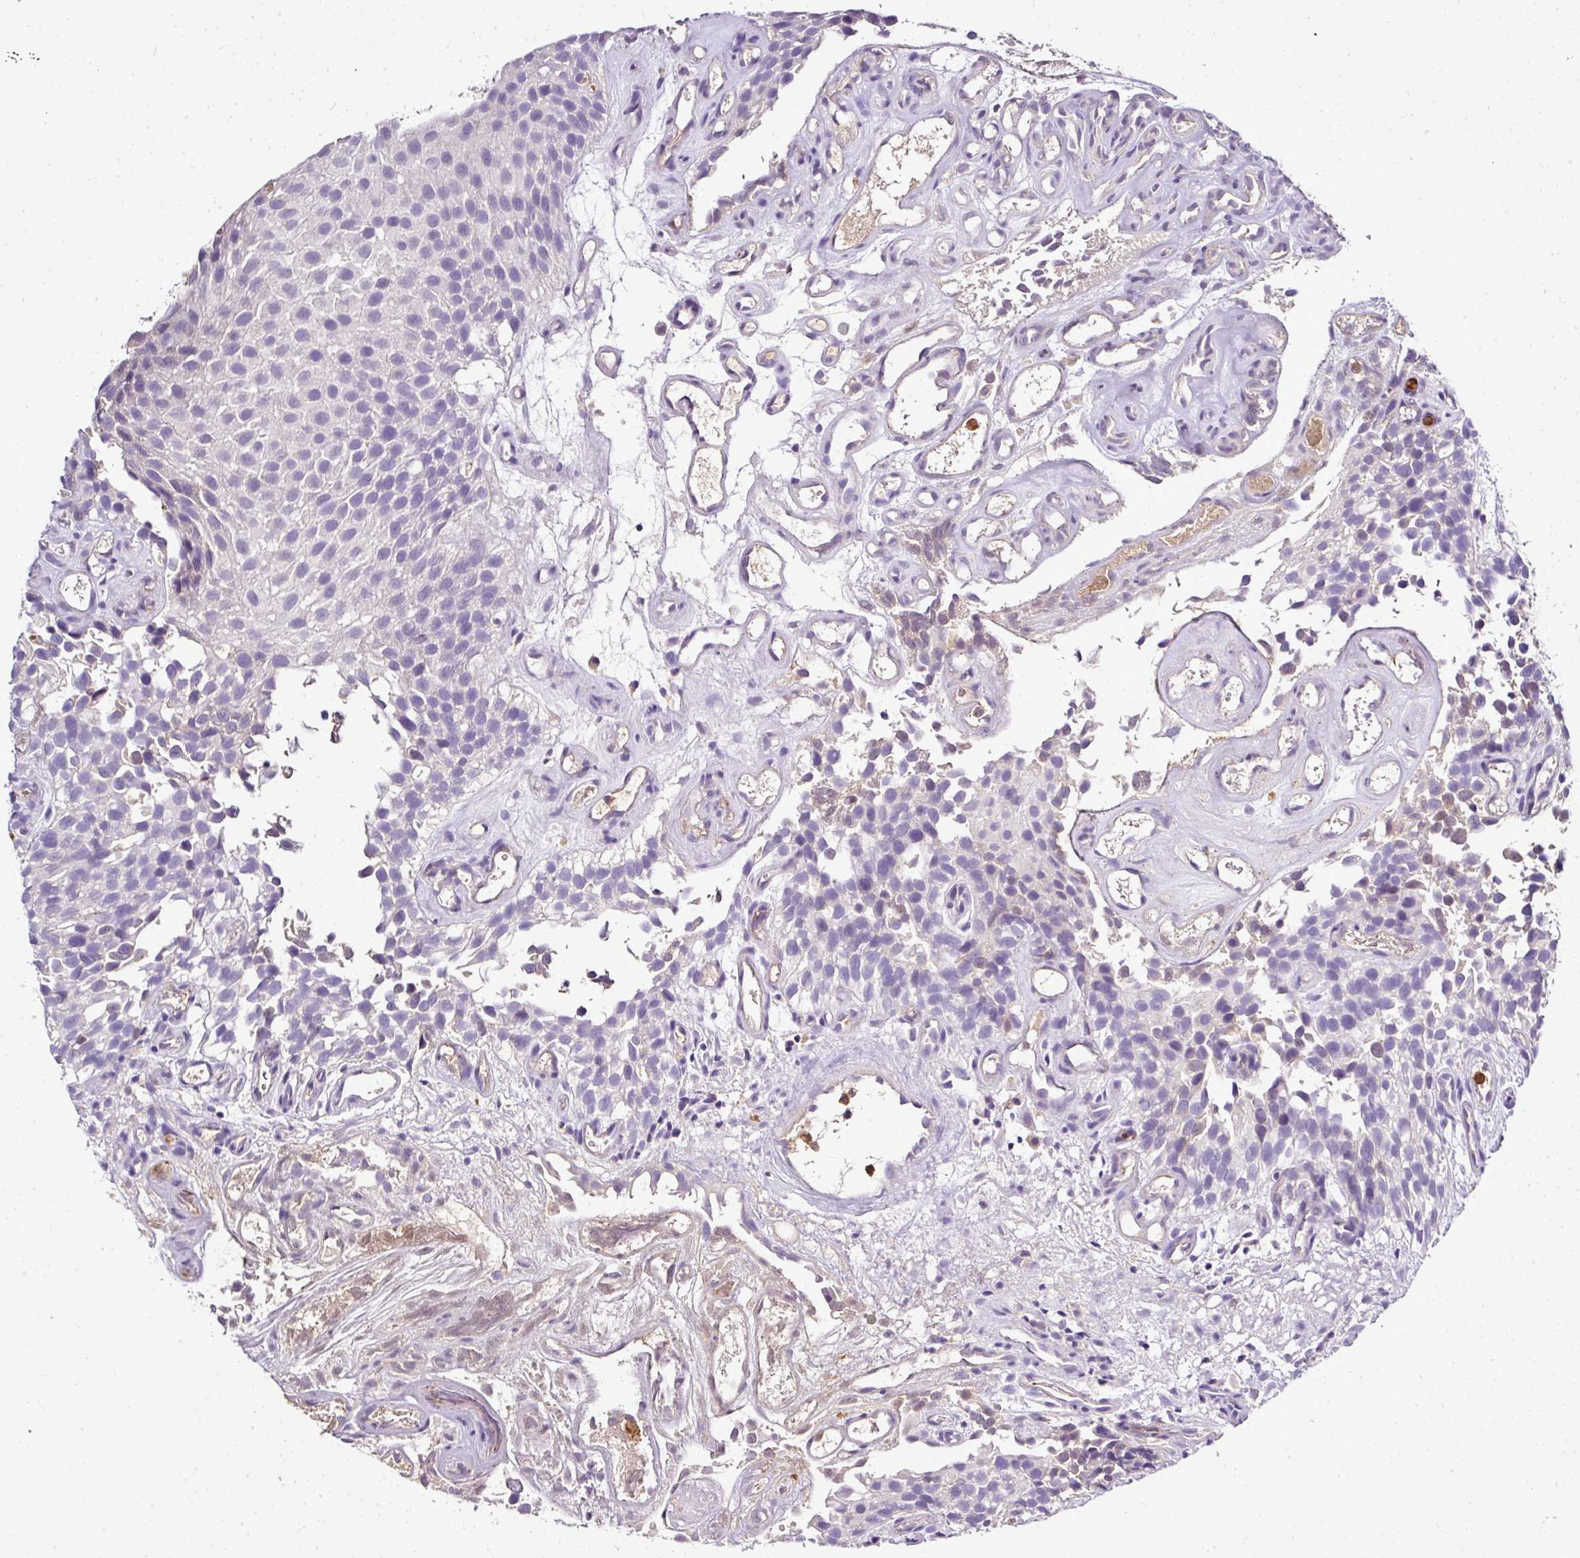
{"staining": {"intensity": "negative", "quantity": "none", "location": "none"}, "tissue": "urothelial cancer", "cell_type": "Tumor cells", "image_type": "cancer", "snomed": [{"axis": "morphology", "description": "Urothelial carcinoma, NOS"}, {"axis": "topography", "description": "Urinary bladder"}], "caption": "Immunohistochemistry of transitional cell carcinoma shows no positivity in tumor cells.", "gene": "CAB39L", "patient": {"sex": "male", "age": 87}}